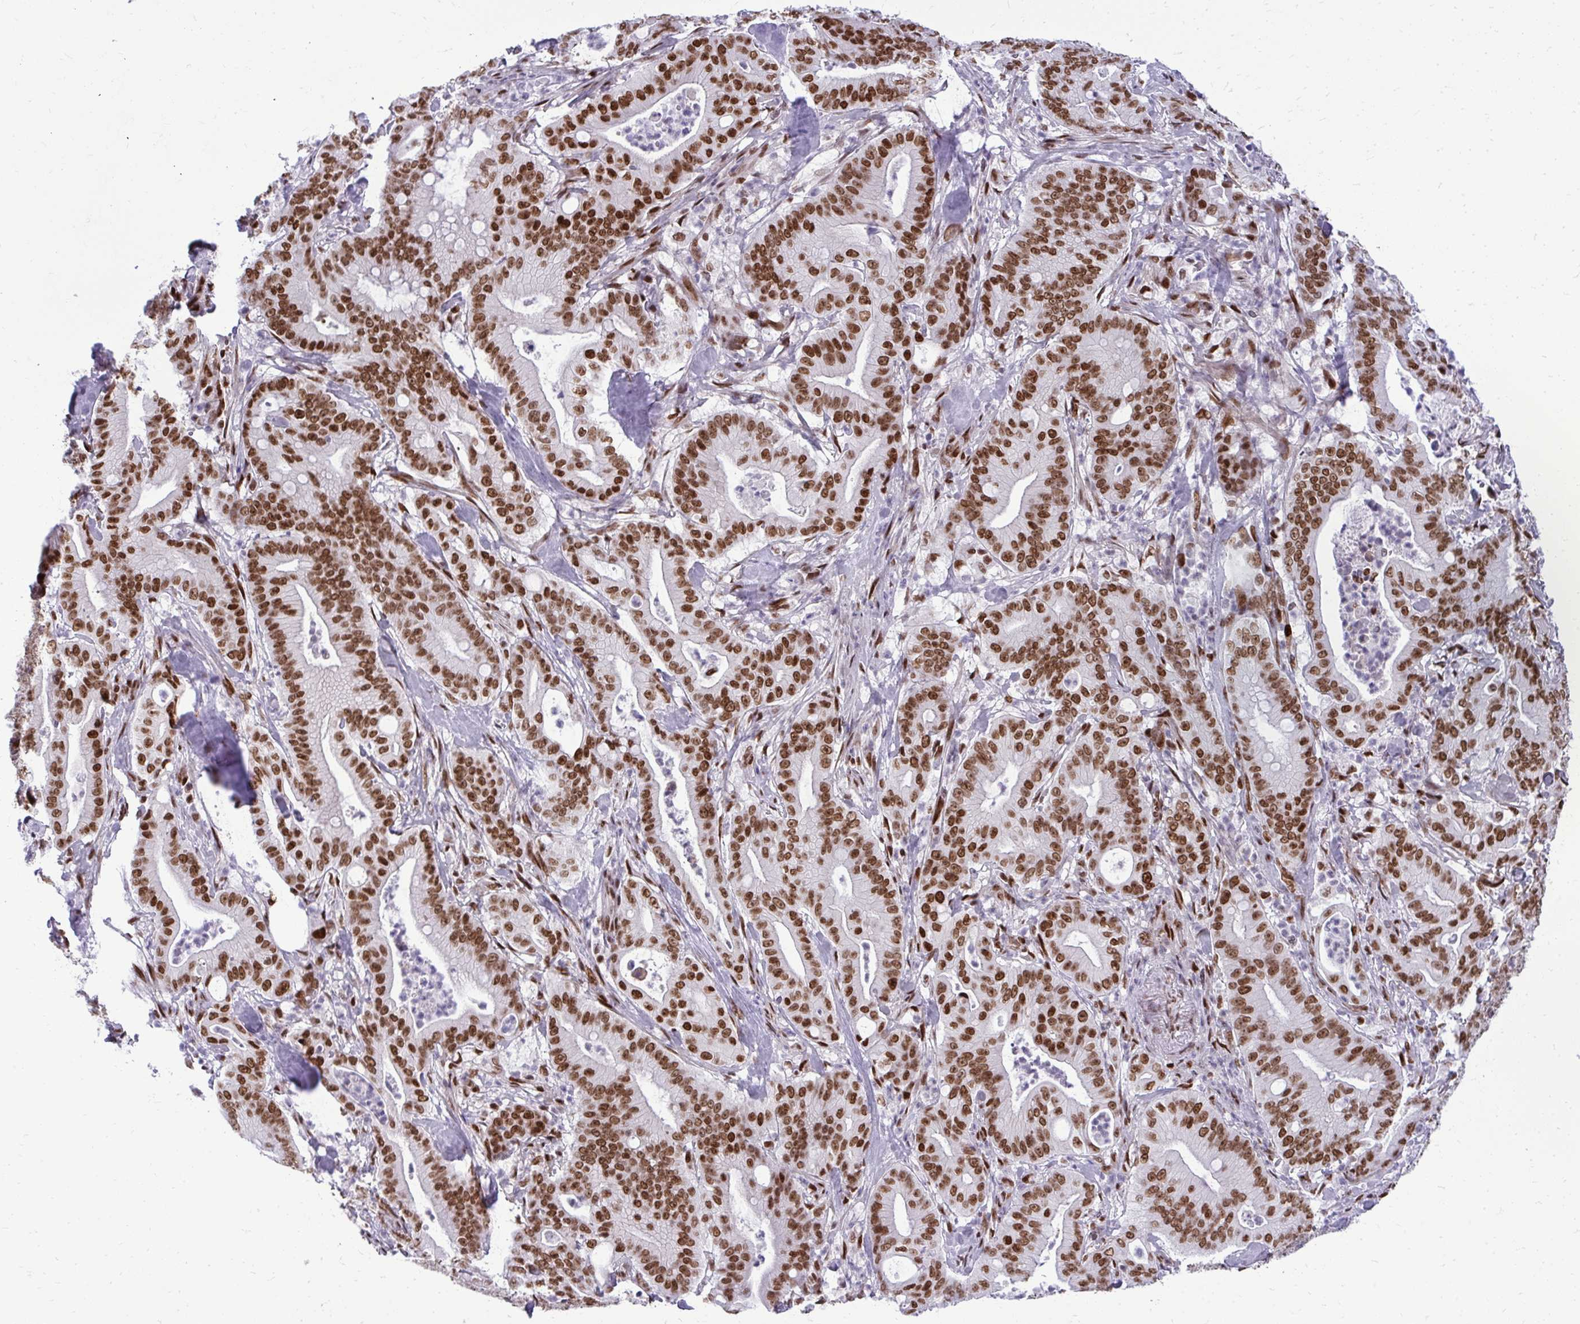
{"staining": {"intensity": "moderate", "quantity": ">75%", "location": "nuclear"}, "tissue": "pancreatic cancer", "cell_type": "Tumor cells", "image_type": "cancer", "snomed": [{"axis": "morphology", "description": "Adenocarcinoma, NOS"}, {"axis": "topography", "description": "Pancreas"}], "caption": "Tumor cells show medium levels of moderate nuclear expression in approximately >75% of cells in human pancreatic cancer (adenocarcinoma).", "gene": "CDYL", "patient": {"sex": "male", "age": 71}}